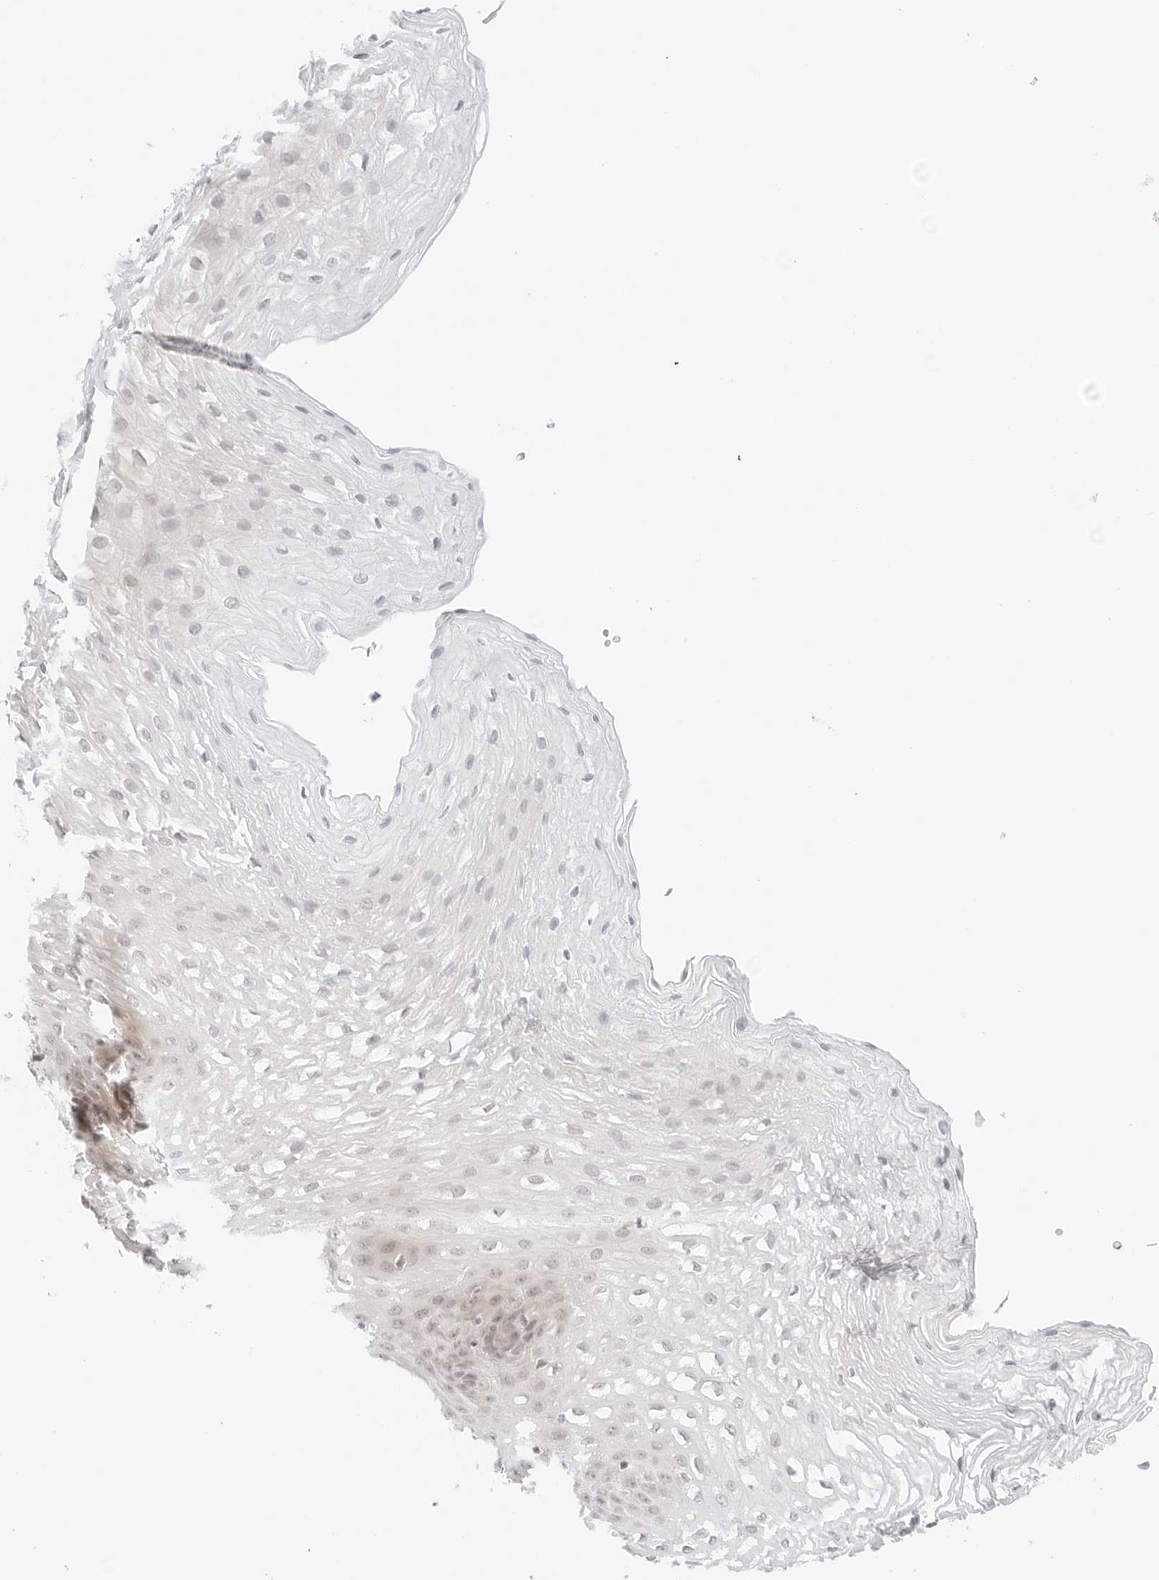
{"staining": {"intensity": "weak", "quantity": "25%-75%", "location": "nuclear"}, "tissue": "esophagus", "cell_type": "Squamous epithelial cells", "image_type": "normal", "snomed": [{"axis": "morphology", "description": "Normal tissue, NOS"}, {"axis": "topography", "description": "Esophagus"}], "caption": "Brown immunohistochemical staining in unremarkable human esophagus displays weak nuclear staining in about 25%-75% of squamous epithelial cells. Nuclei are stained in blue.", "gene": "NEO1", "patient": {"sex": "female", "age": 66}}